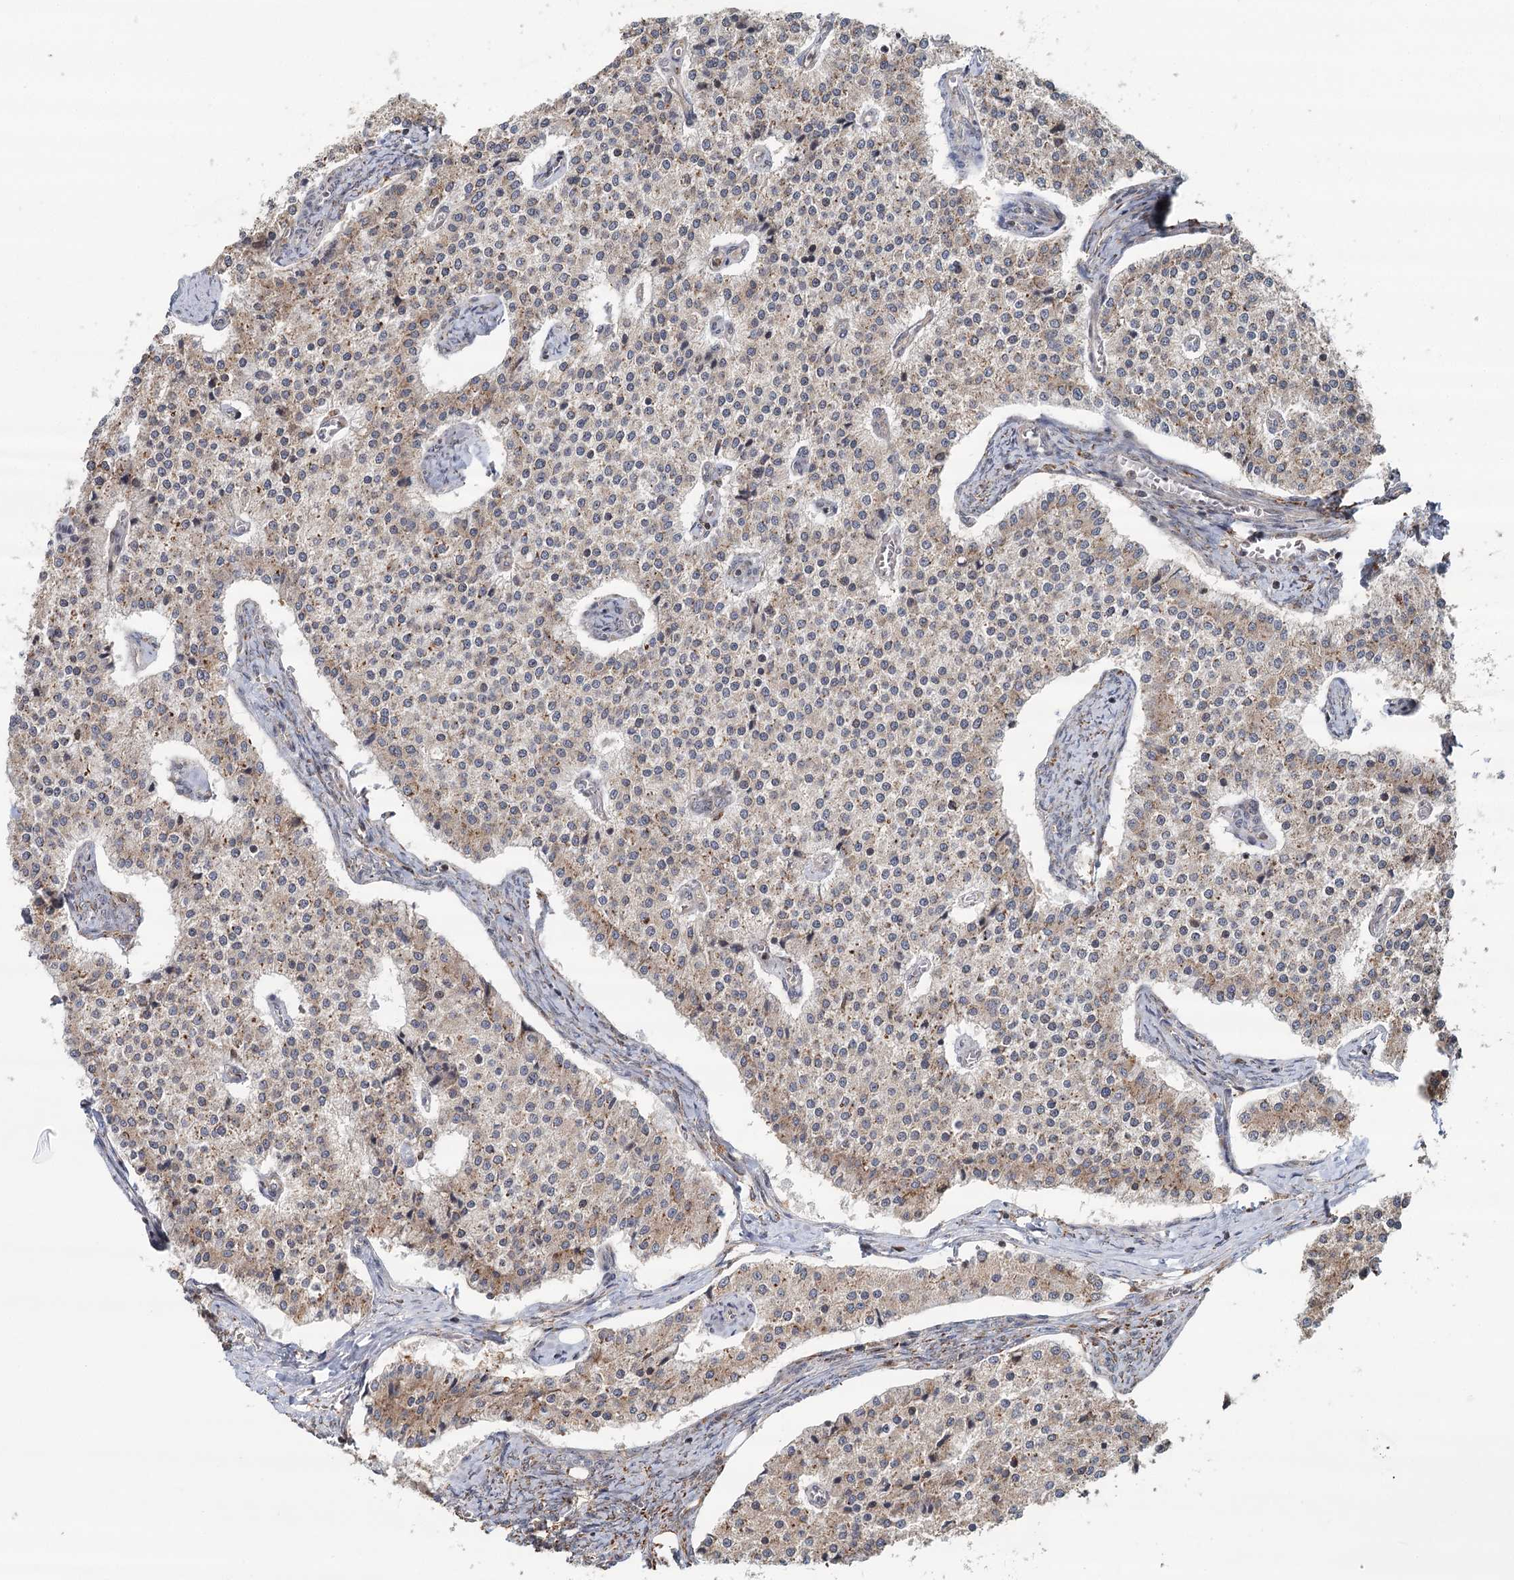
{"staining": {"intensity": "weak", "quantity": "25%-75%", "location": "cytoplasmic/membranous"}, "tissue": "carcinoid", "cell_type": "Tumor cells", "image_type": "cancer", "snomed": [{"axis": "morphology", "description": "Carcinoid, malignant, NOS"}, {"axis": "topography", "description": "Colon"}], "caption": "Malignant carcinoid stained with a protein marker demonstrates weak staining in tumor cells.", "gene": "RNF111", "patient": {"sex": "female", "age": 52}}